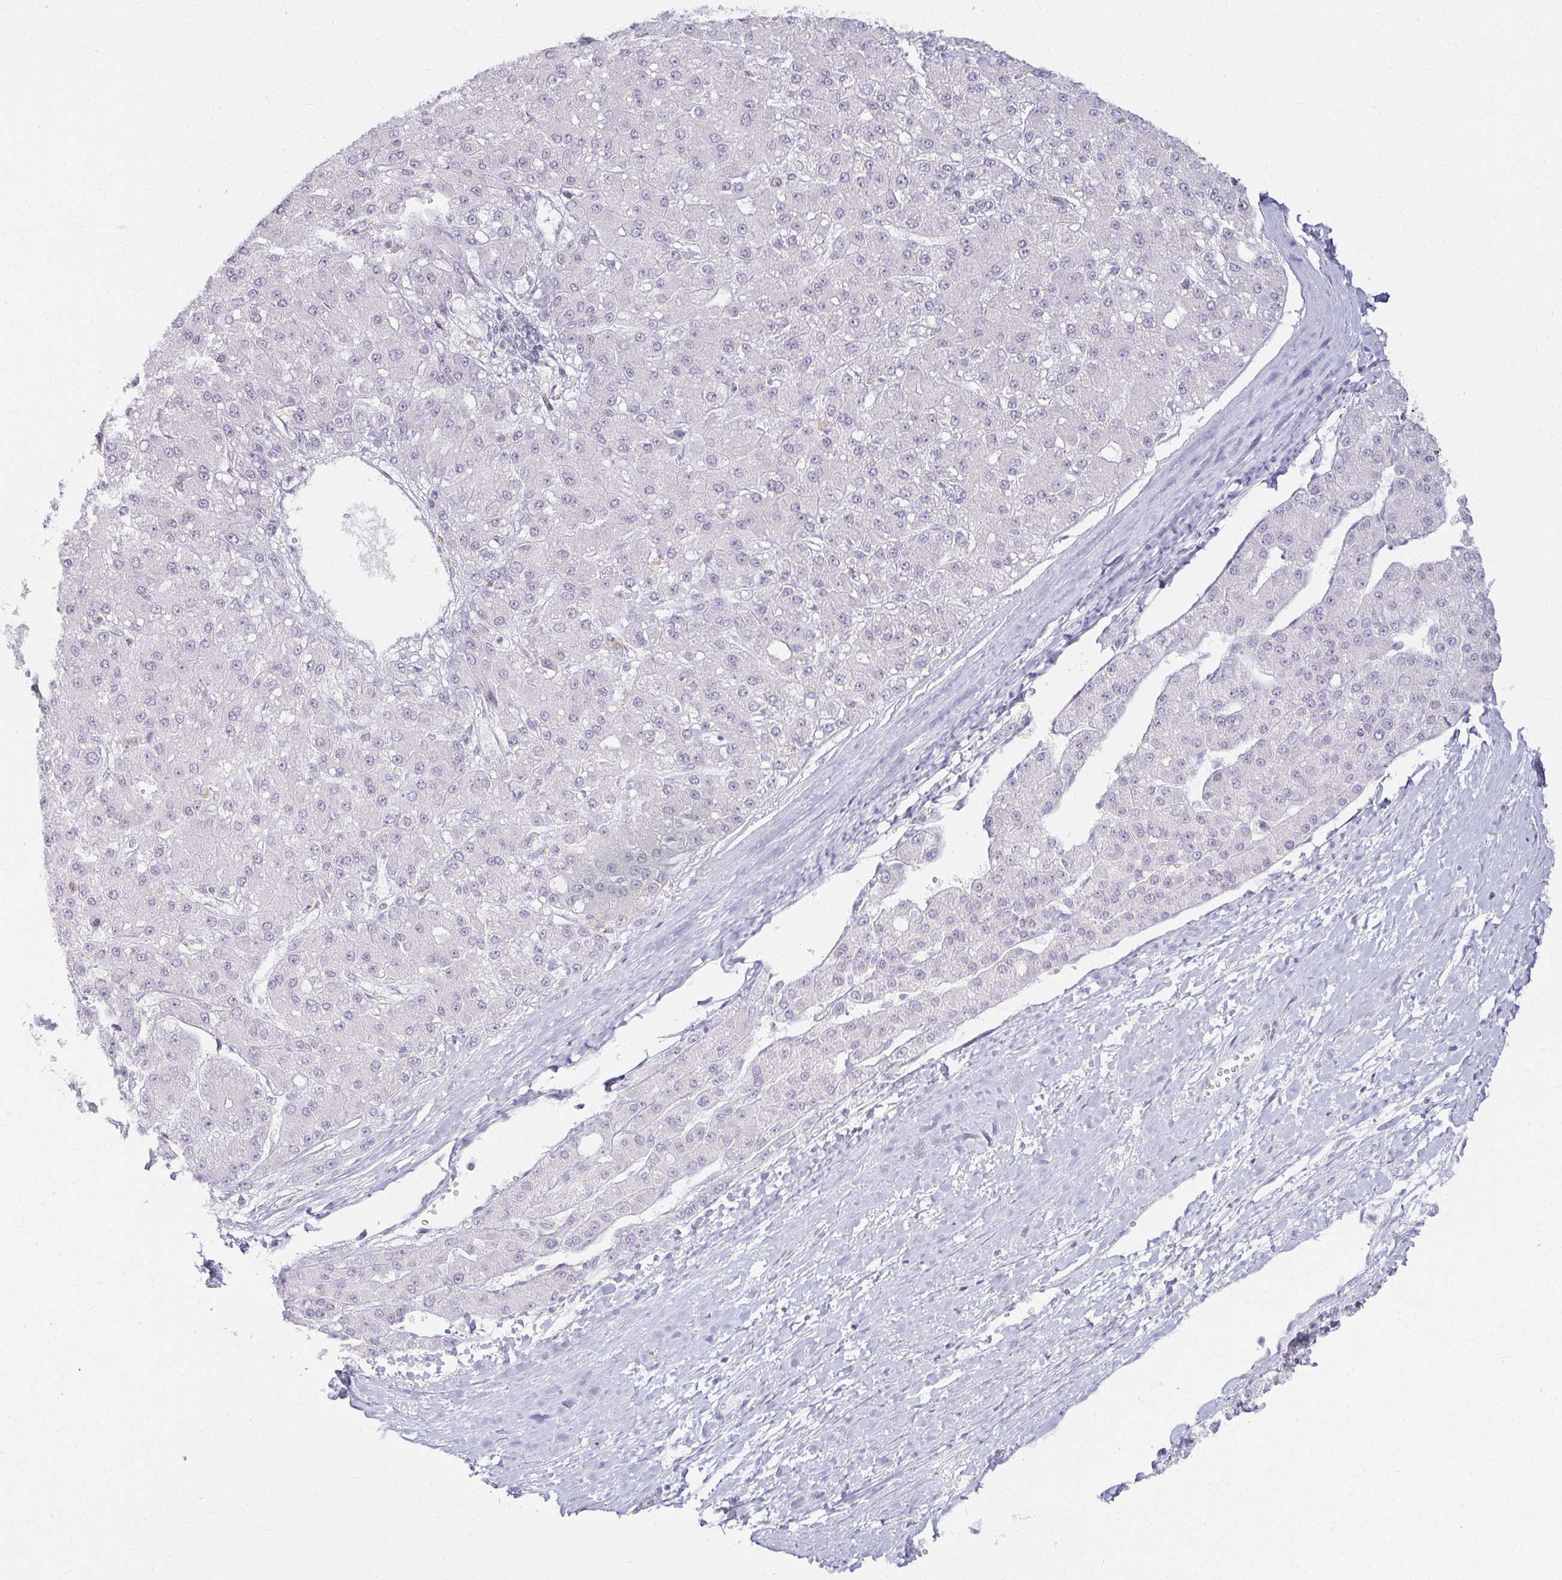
{"staining": {"intensity": "negative", "quantity": "none", "location": "none"}, "tissue": "liver cancer", "cell_type": "Tumor cells", "image_type": "cancer", "snomed": [{"axis": "morphology", "description": "Carcinoma, Hepatocellular, NOS"}, {"axis": "topography", "description": "Liver"}], "caption": "This is an immunohistochemistry micrograph of hepatocellular carcinoma (liver). There is no positivity in tumor cells.", "gene": "ACAN", "patient": {"sex": "male", "age": 67}}